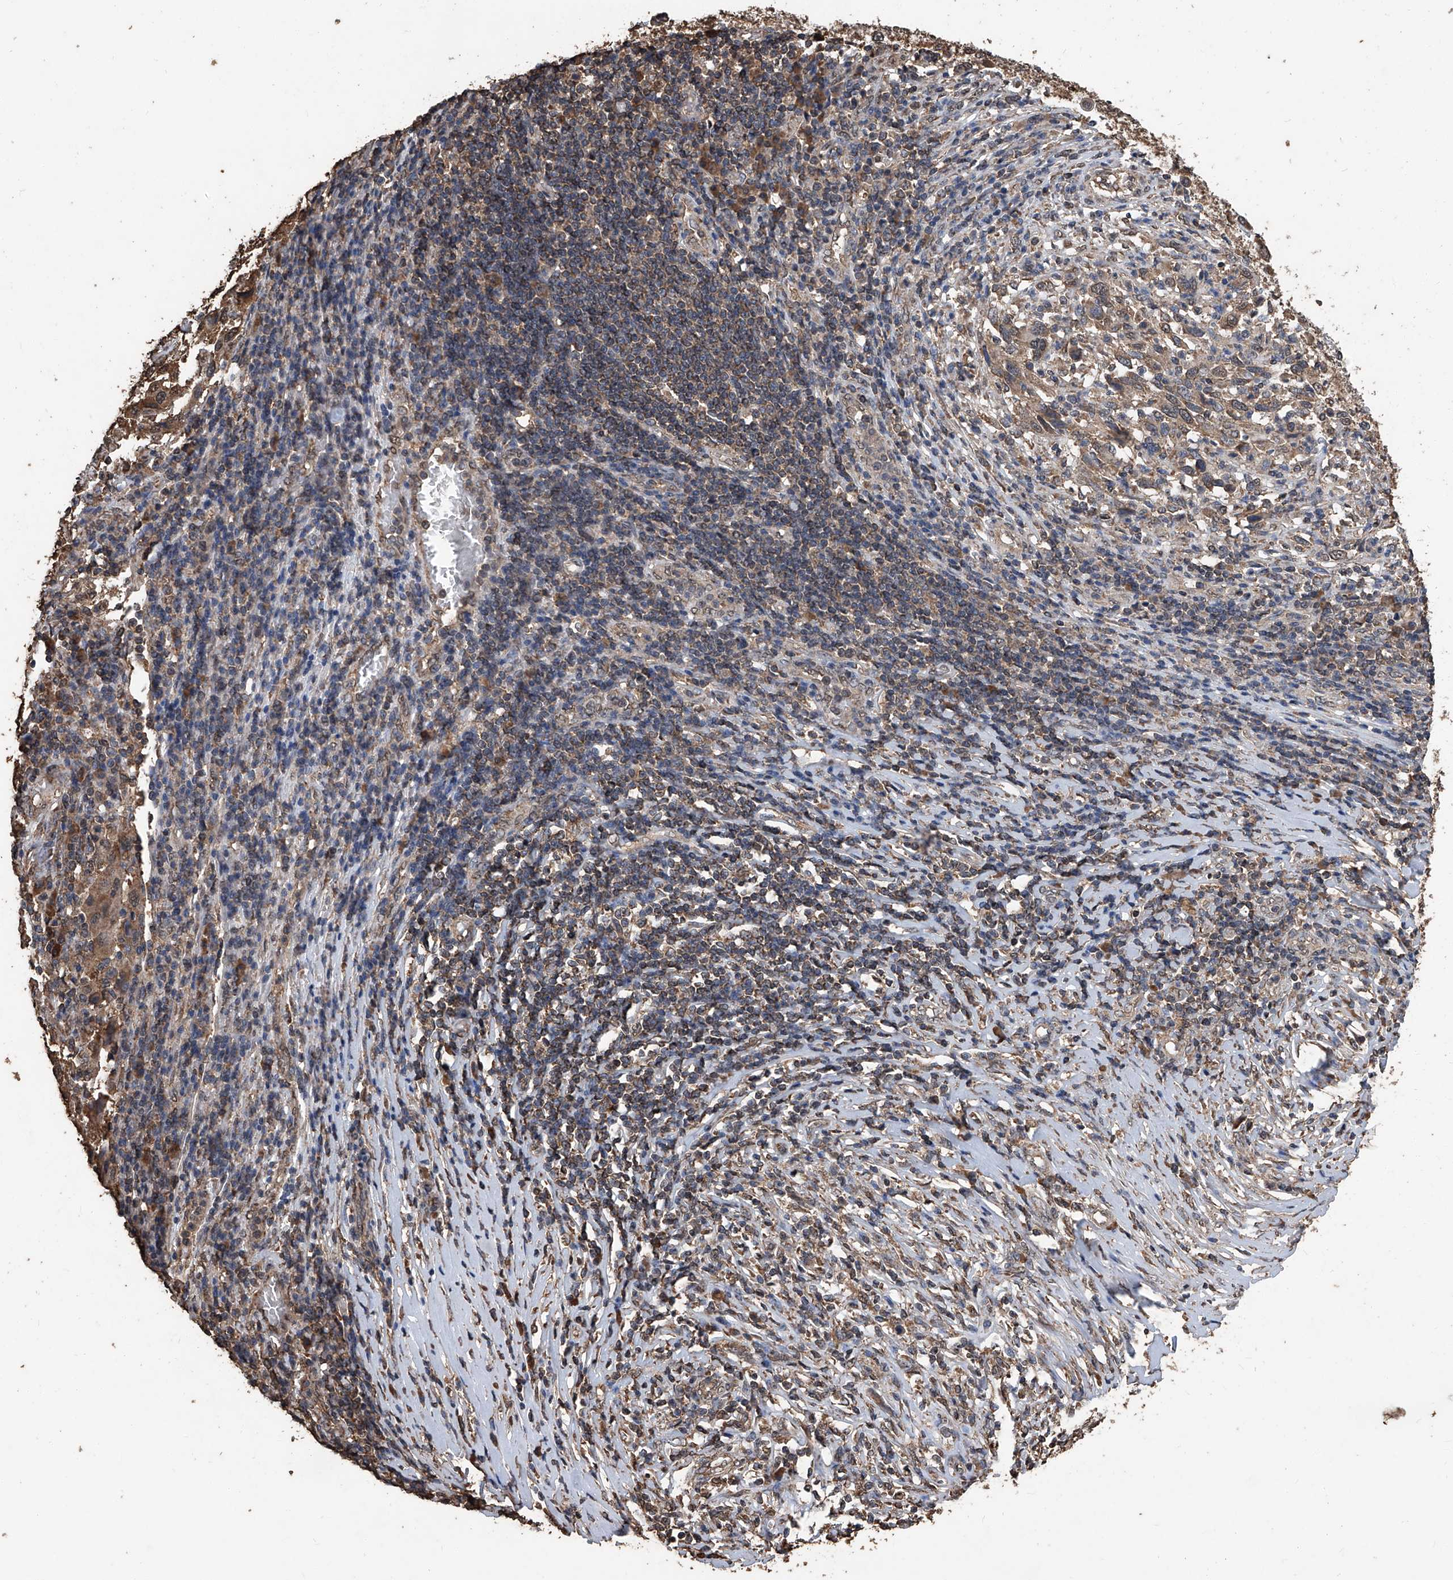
{"staining": {"intensity": "moderate", "quantity": ">75%", "location": "cytoplasmic/membranous"}, "tissue": "melanoma", "cell_type": "Tumor cells", "image_type": "cancer", "snomed": [{"axis": "morphology", "description": "Malignant melanoma, Metastatic site"}, {"axis": "topography", "description": "Lymph node"}], "caption": "Protein staining of malignant melanoma (metastatic site) tissue demonstrates moderate cytoplasmic/membranous positivity in about >75% of tumor cells.", "gene": "STARD7", "patient": {"sex": "male", "age": 61}}